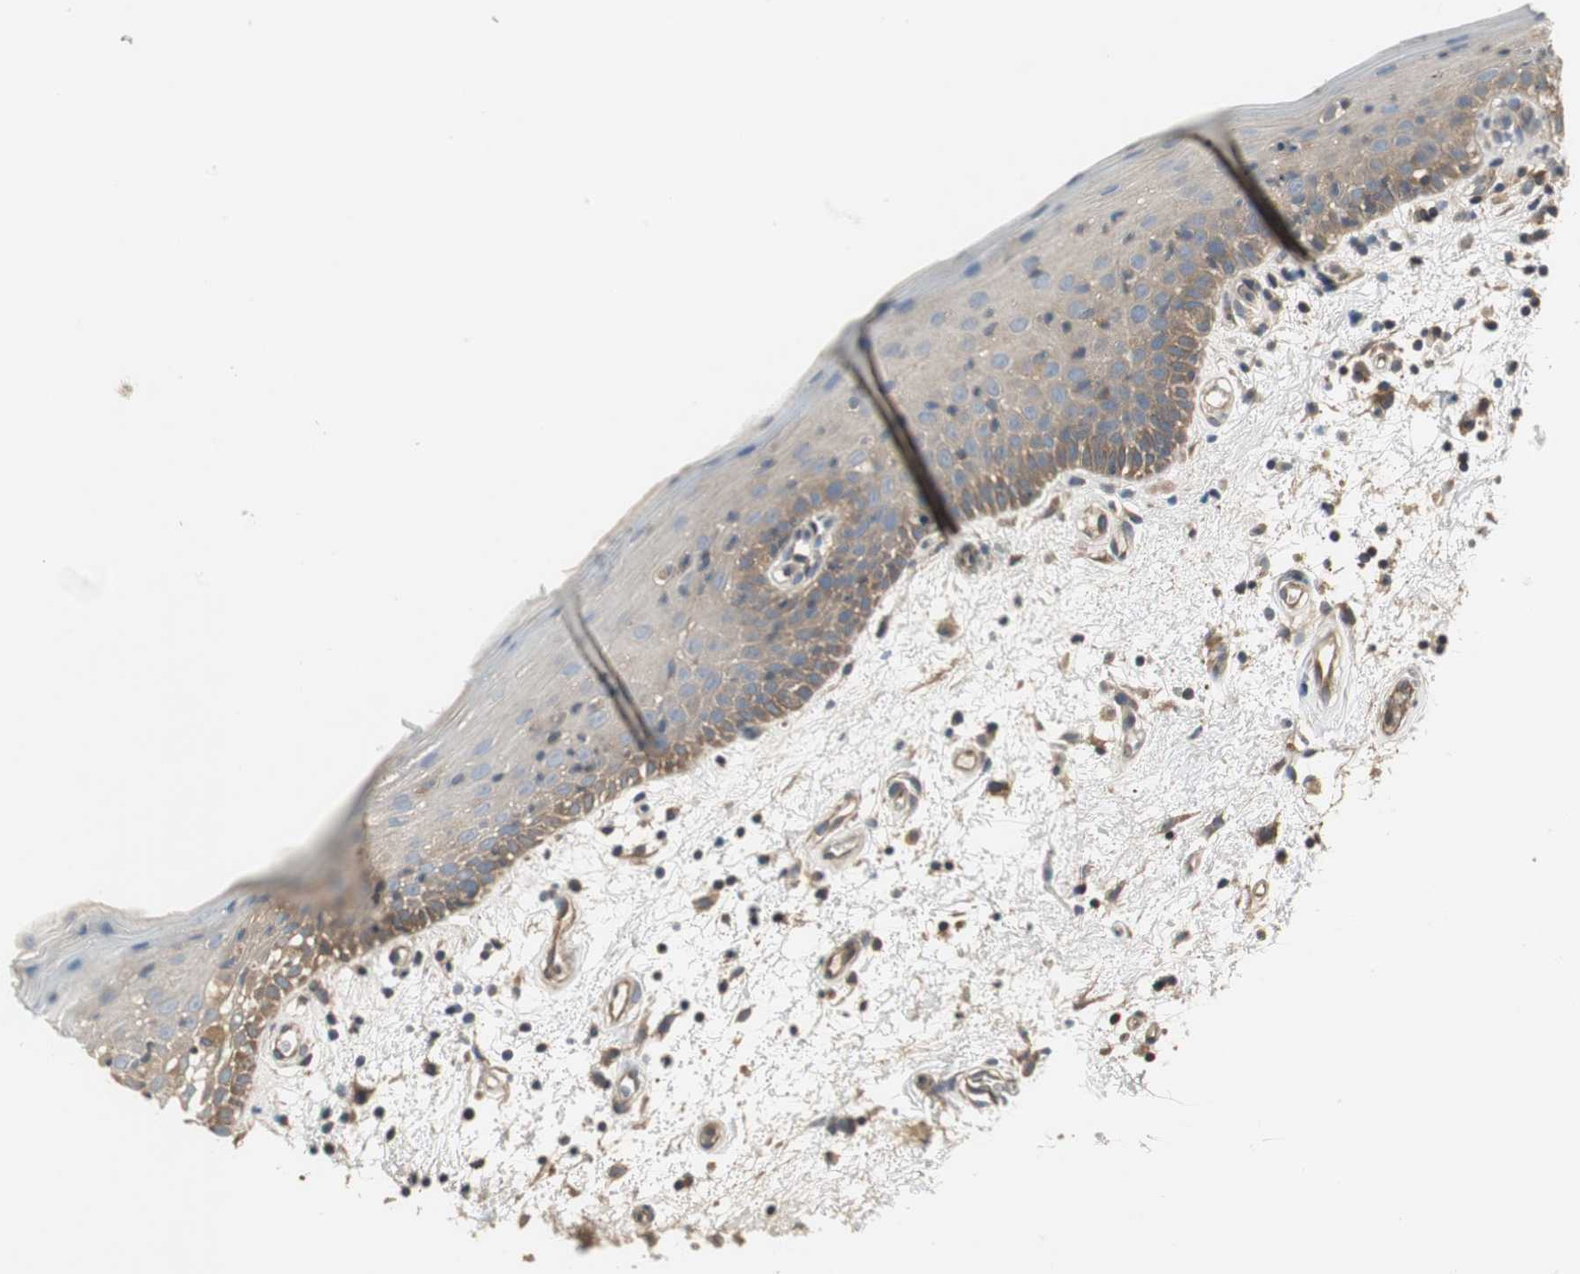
{"staining": {"intensity": "weak", "quantity": "25%-75%", "location": "cytoplasmic/membranous"}, "tissue": "oral mucosa", "cell_type": "Squamous epithelial cells", "image_type": "normal", "snomed": [{"axis": "morphology", "description": "Normal tissue, NOS"}, {"axis": "morphology", "description": "Squamous cell carcinoma, NOS"}, {"axis": "topography", "description": "Skeletal muscle"}, {"axis": "topography", "description": "Oral tissue"}, {"axis": "topography", "description": "Head-Neck"}], "caption": "Immunohistochemistry histopathology image of benign human oral mucosa stained for a protein (brown), which shows low levels of weak cytoplasmic/membranous expression in approximately 25%-75% of squamous epithelial cells.", "gene": "PRKAA1", "patient": {"sex": "male", "age": 71}}